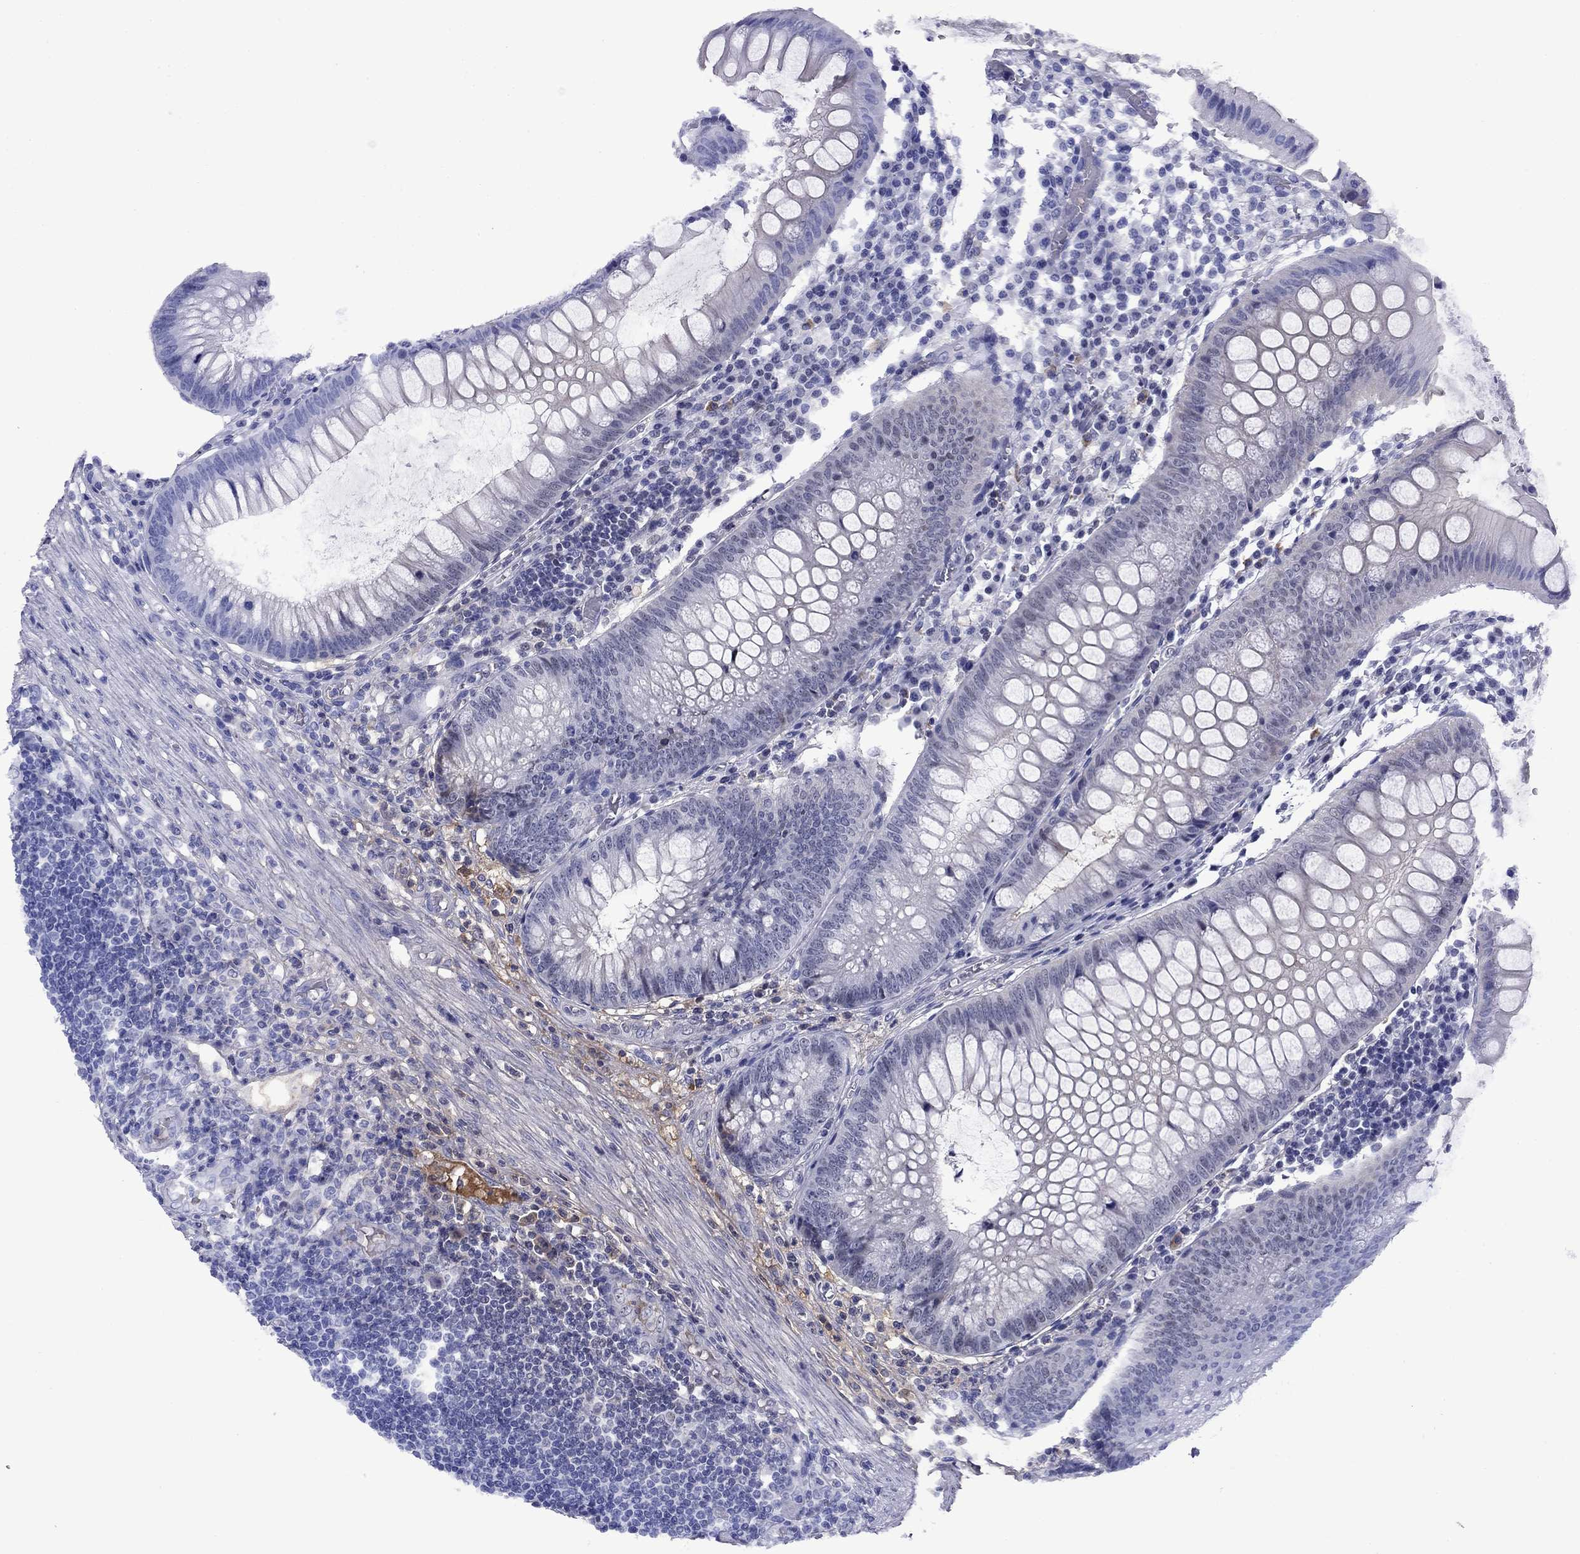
{"staining": {"intensity": "negative", "quantity": "none", "location": "none"}, "tissue": "appendix", "cell_type": "Glandular cells", "image_type": "normal", "snomed": [{"axis": "morphology", "description": "Normal tissue, NOS"}, {"axis": "morphology", "description": "Inflammation, NOS"}, {"axis": "topography", "description": "Appendix"}], "caption": "The IHC histopathology image has no significant staining in glandular cells of appendix. (DAB (3,3'-diaminobenzidine) immunohistochemistry (IHC), high magnification).", "gene": "APOA2", "patient": {"sex": "male", "age": 16}}